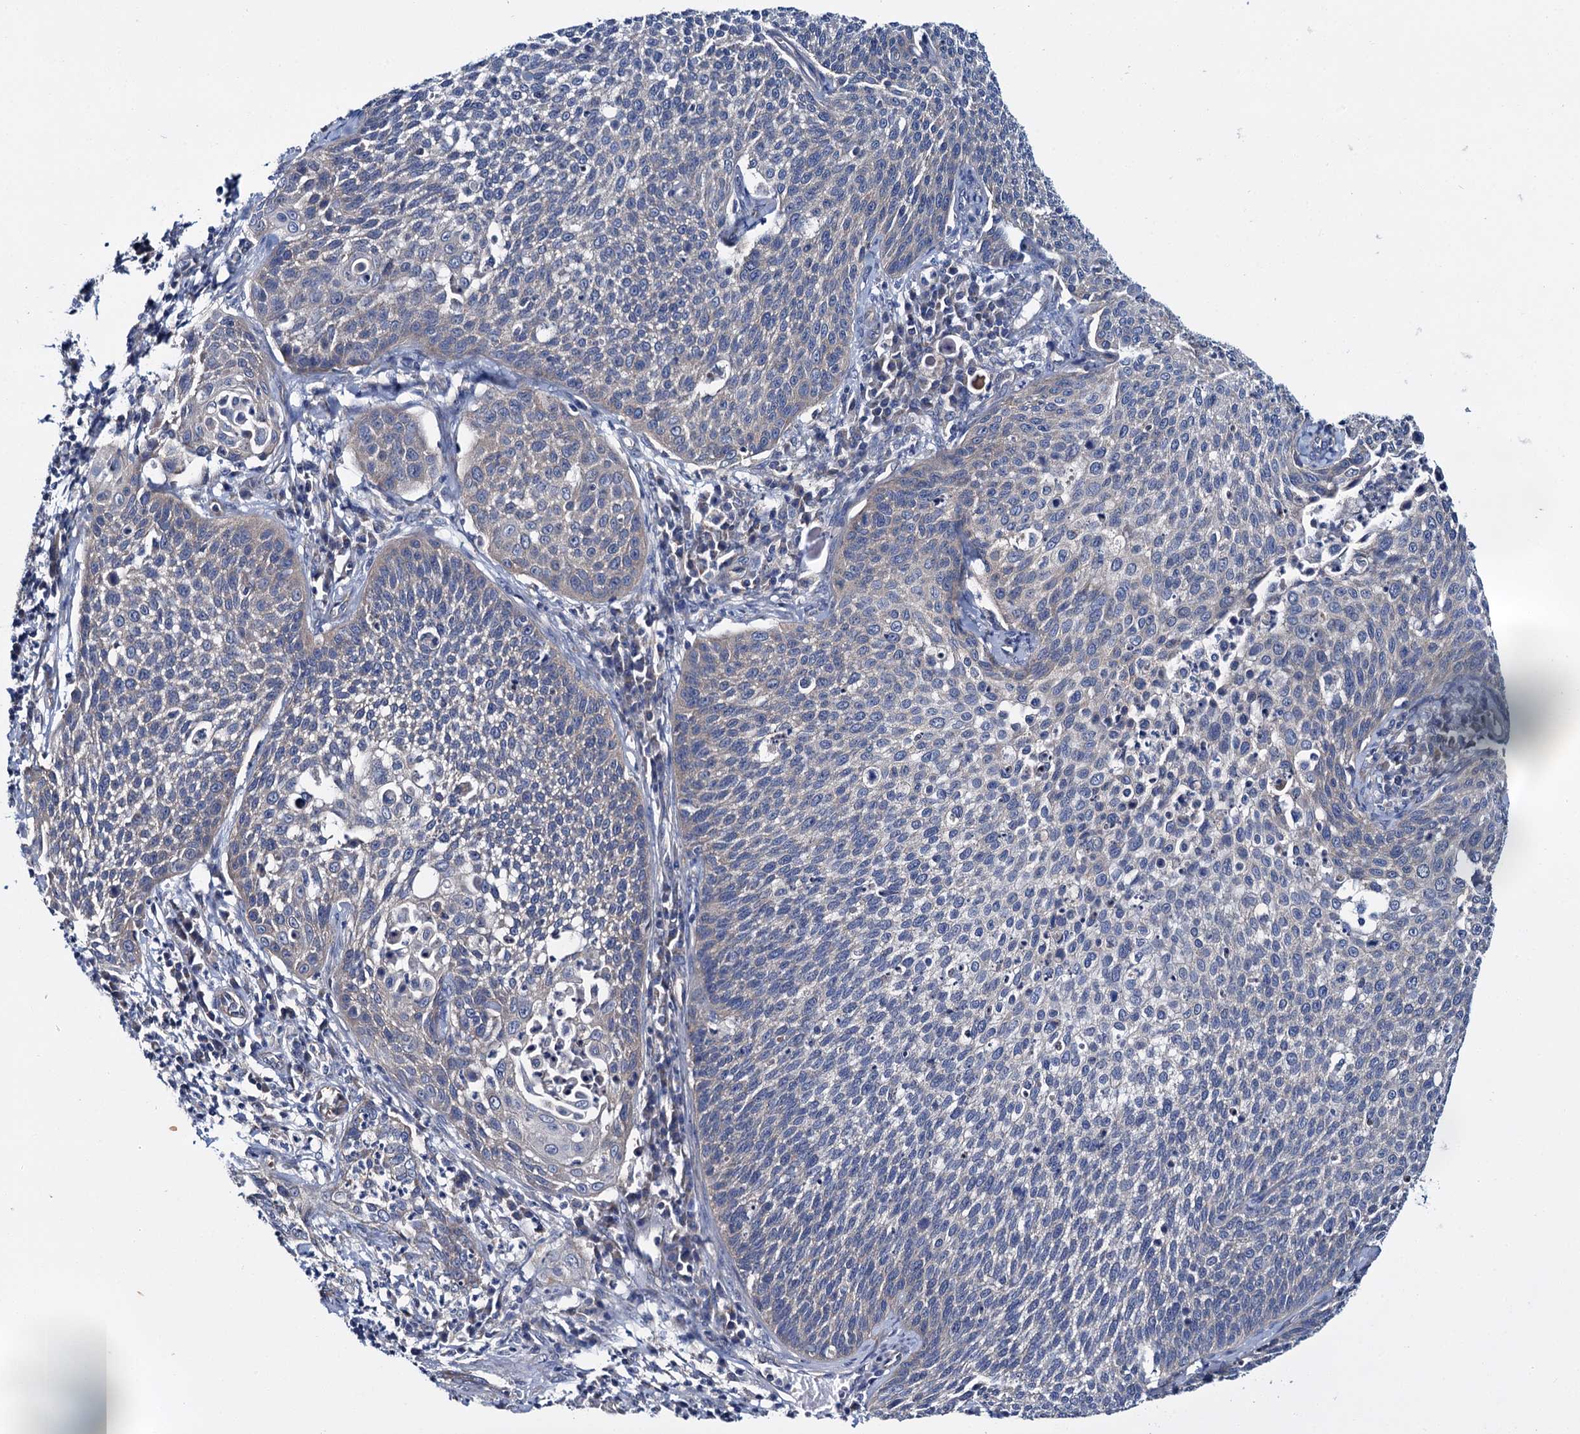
{"staining": {"intensity": "negative", "quantity": "none", "location": "none"}, "tissue": "cervical cancer", "cell_type": "Tumor cells", "image_type": "cancer", "snomed": [{"axis": "morphology", "description": "Squamous cell carcinoma, NOS"}, {"axis": "topography", "description": "Cervix"}], "caption": "Immunohistochemistry of human cervical squamous cell carcinoma reveals no positivity in tumor cells. (DAB (3,3'-diaminobenzidine) IHC, high magnification).", "gene": "CEP295", "patient": {"sex": "female", "age": 34}}